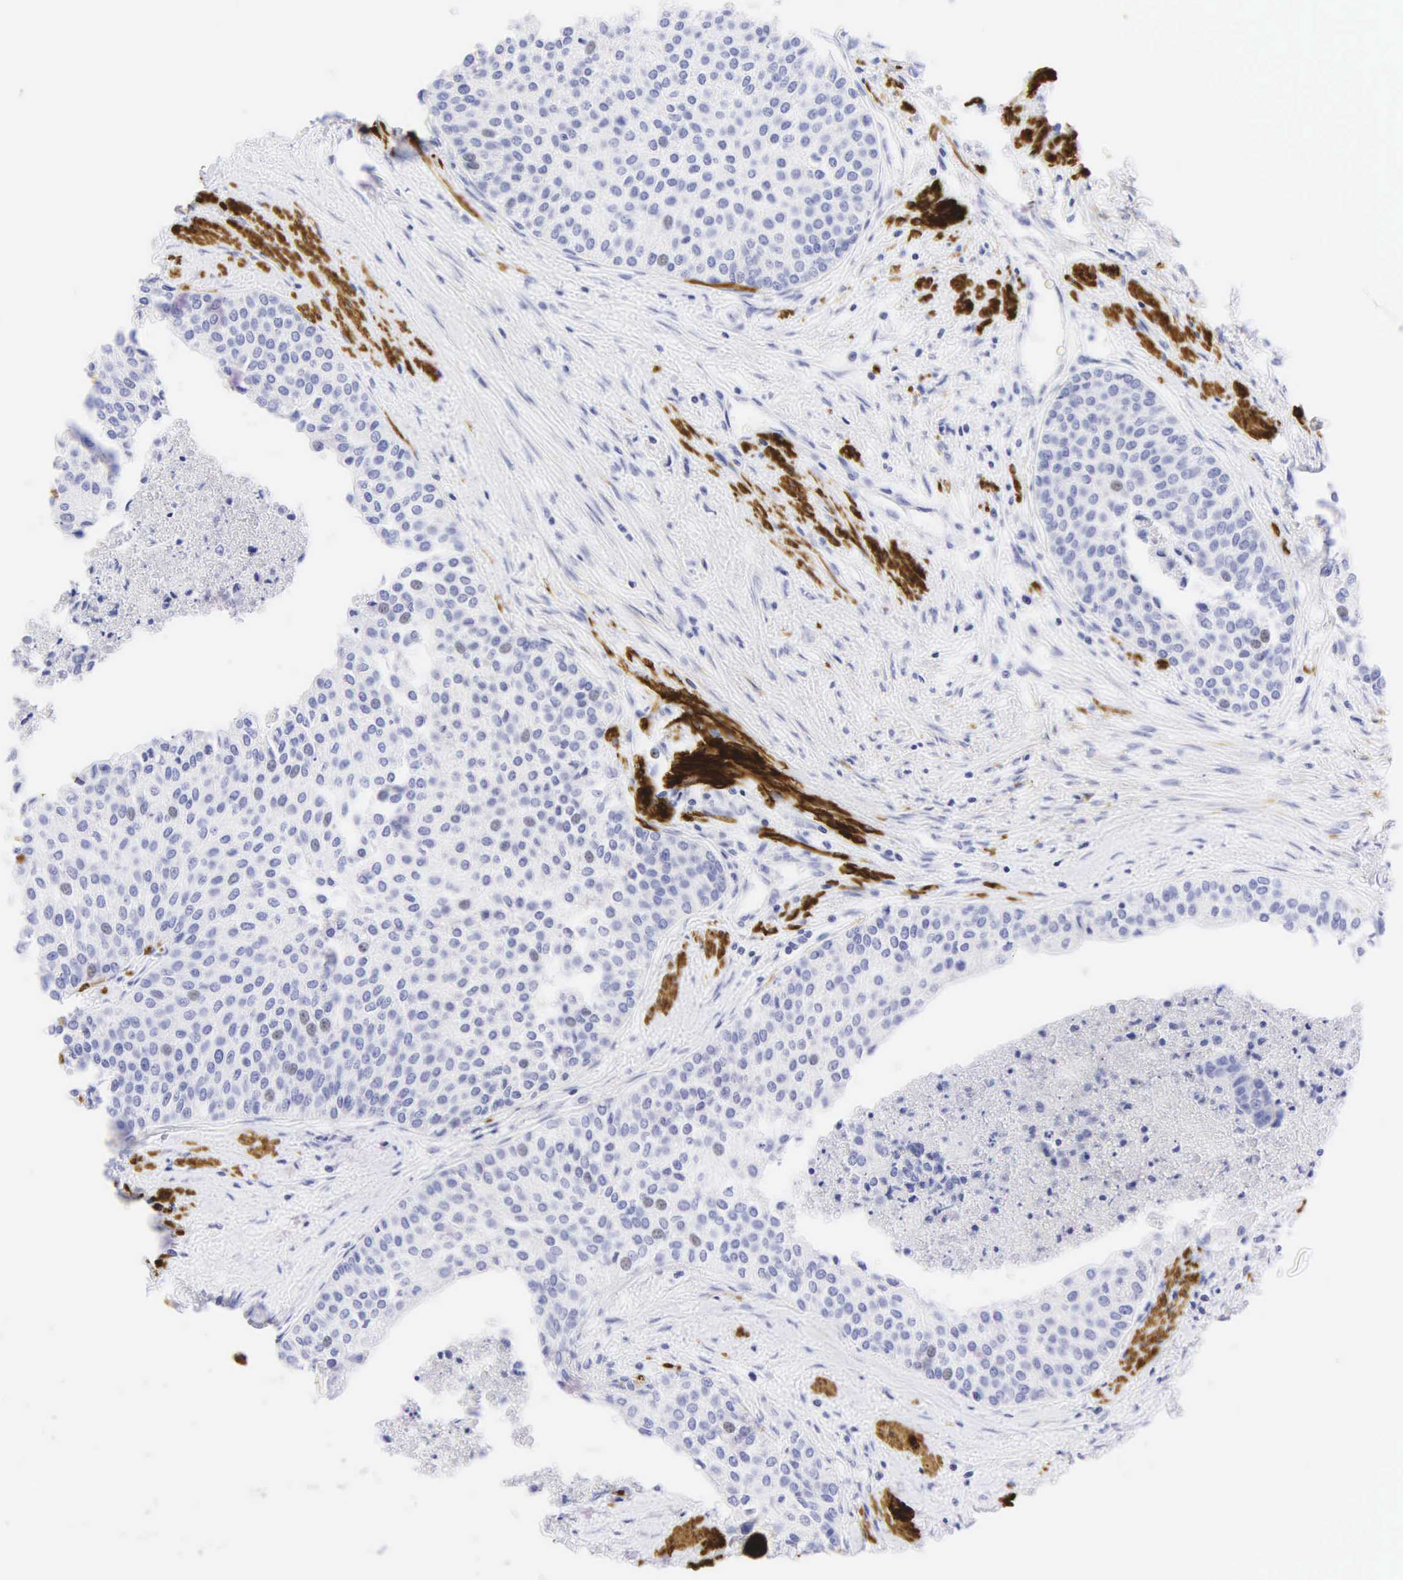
{"staining": {"intensity": "negative", "quantity": "none", "location": "none"}, "tissue": "urothelial cancer", "cell_type": "Tumor cells", "image_type": "cancer", "snomed": [{"axis": "morphology", "description": "Urothelial carcinoma, Low grade"}, {"axis": "topography", "description": "Urinary bladder"}], "caption": "This is a histopathology image of immunohistochemistry staining of urothelial carcinoma (low-grade), which shows no positivity in tumor cells.", "gene": "DES", "patient": {"sex": "female", "age": 73}}